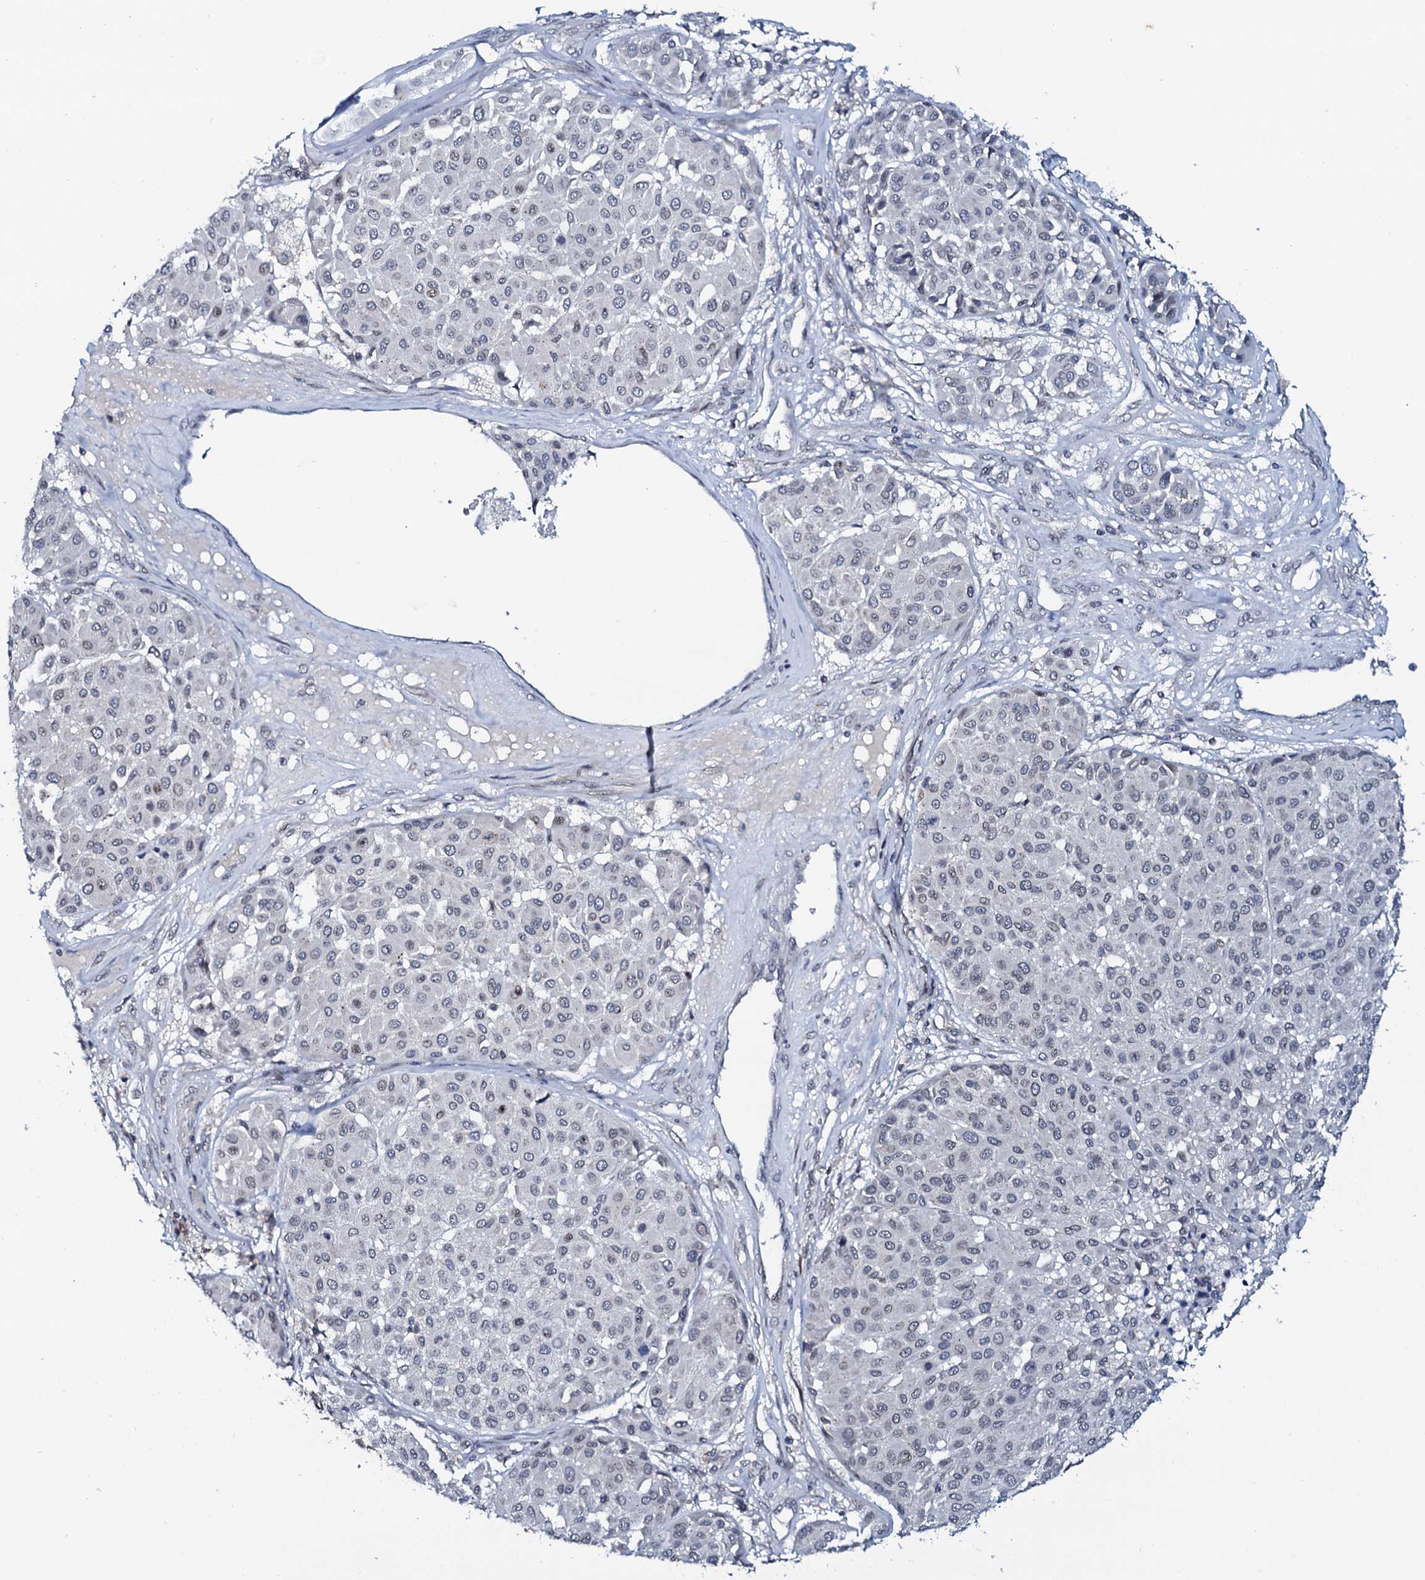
{"staining": {"intensity": "negative", "quantity": "none", "location": "none"}, "tissue": "melanoma", "cell_type": "Tumor cells", "image_type": "cancer", "snomed": [{"axis": "morphology", "description": "Malignant melanoma, Metastatic site"}, {"axis": "topography", "description": "Soft tissue"}], "caption": "Malignant melanoma (metastatic site) was stained to show a protein in brown. There is no significant staining in tumor cells.", "gene": "SNTA1", "patient": {"sex": "male", "age": 41}}